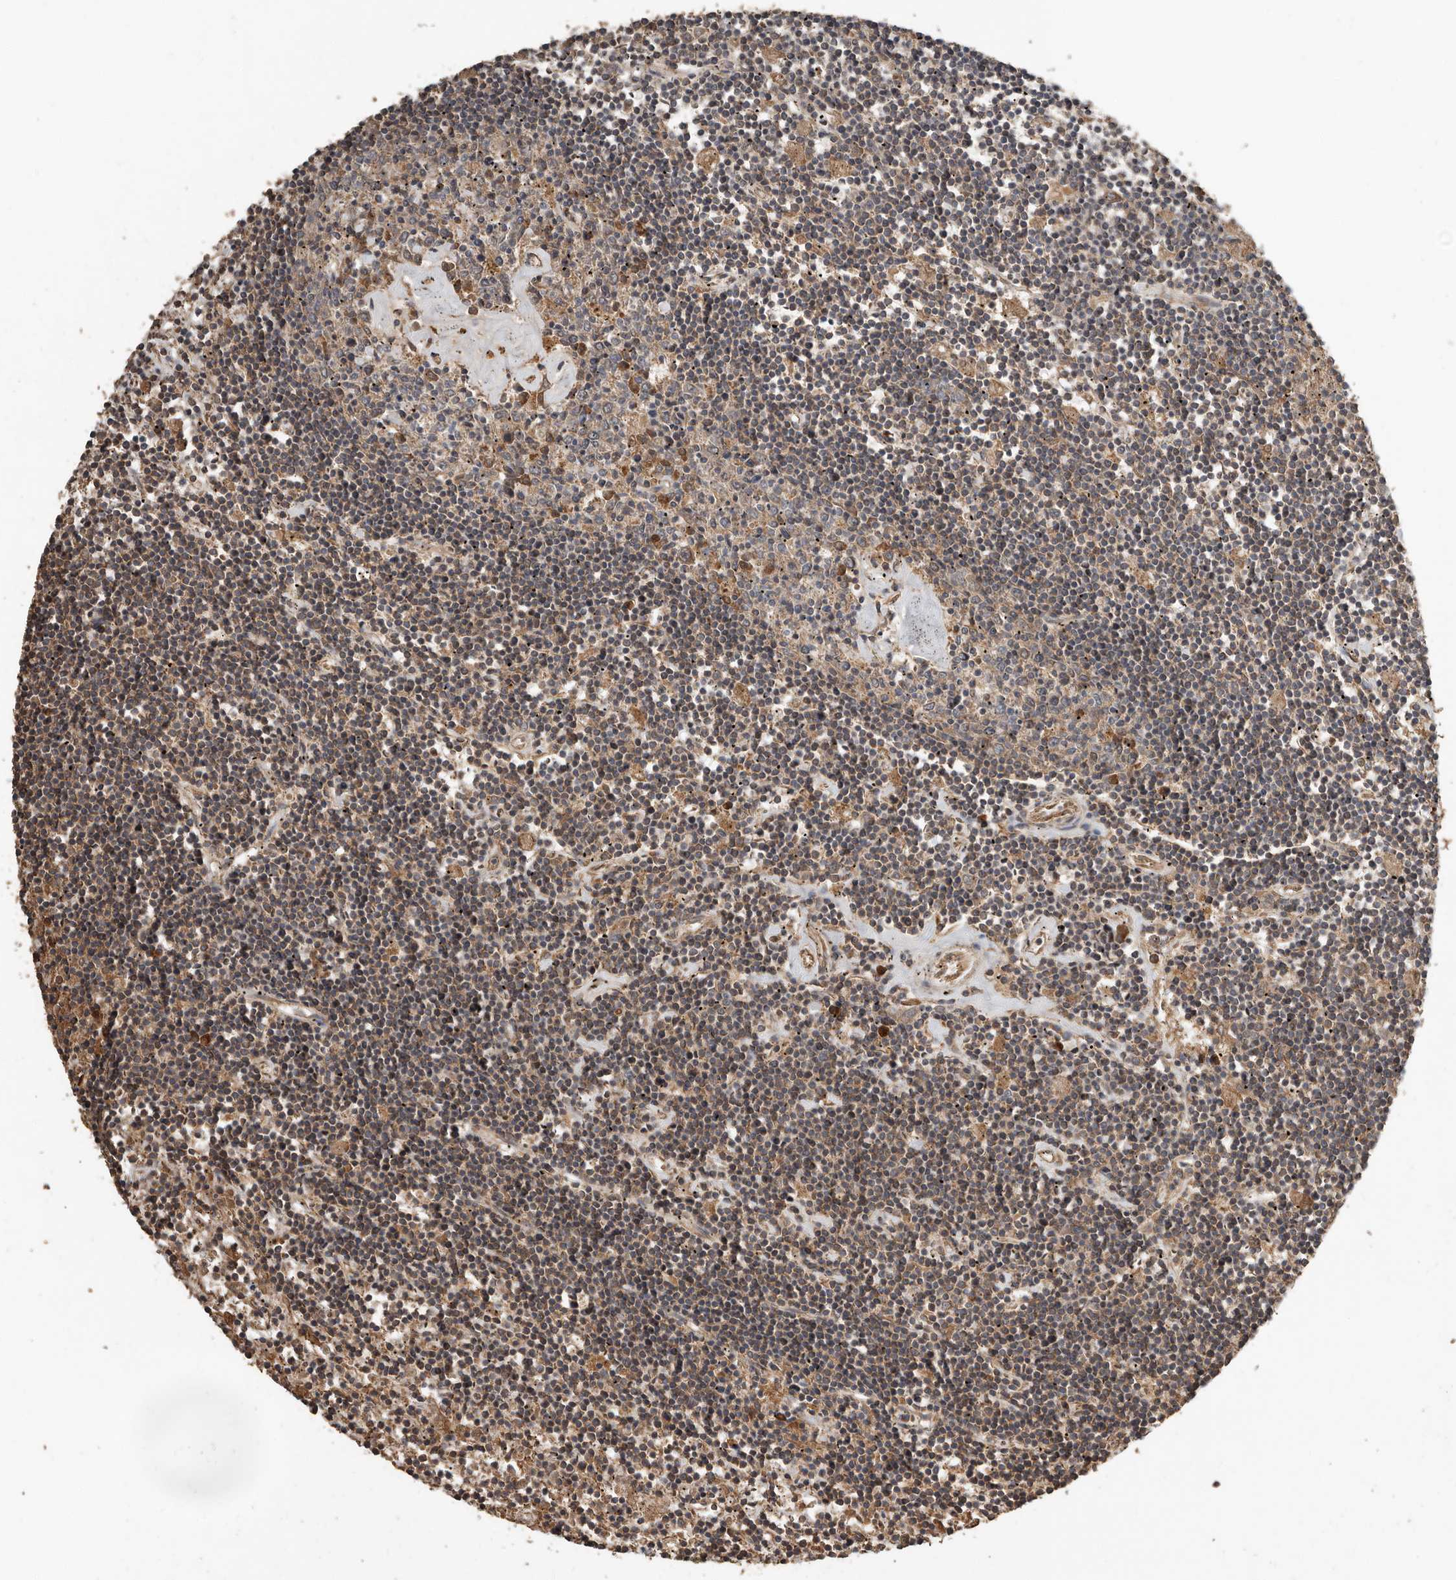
{"staining": {"intensity": "moderate", "quantity": "25%-75%", "location": "cytoplasmic/membranous"}, "tissue": "lymphoma", "cell_type": "Tumor cells", "image_type": "cancer", "snomed": [{"axis": "morphology", "description": "Malignant lymphoma, non-Hodgkin's type, Low grade"}, {"axis": "topography", "description": "Spleen"}], "caption": "Brown immunohistochemical staining in lymphoma reveals moderate cytoplasmic/membranous positivity in approximately 25%-75% of tumor cells.", "gene": "RNF207", "patient": {"sex": "male", "age": 76}}